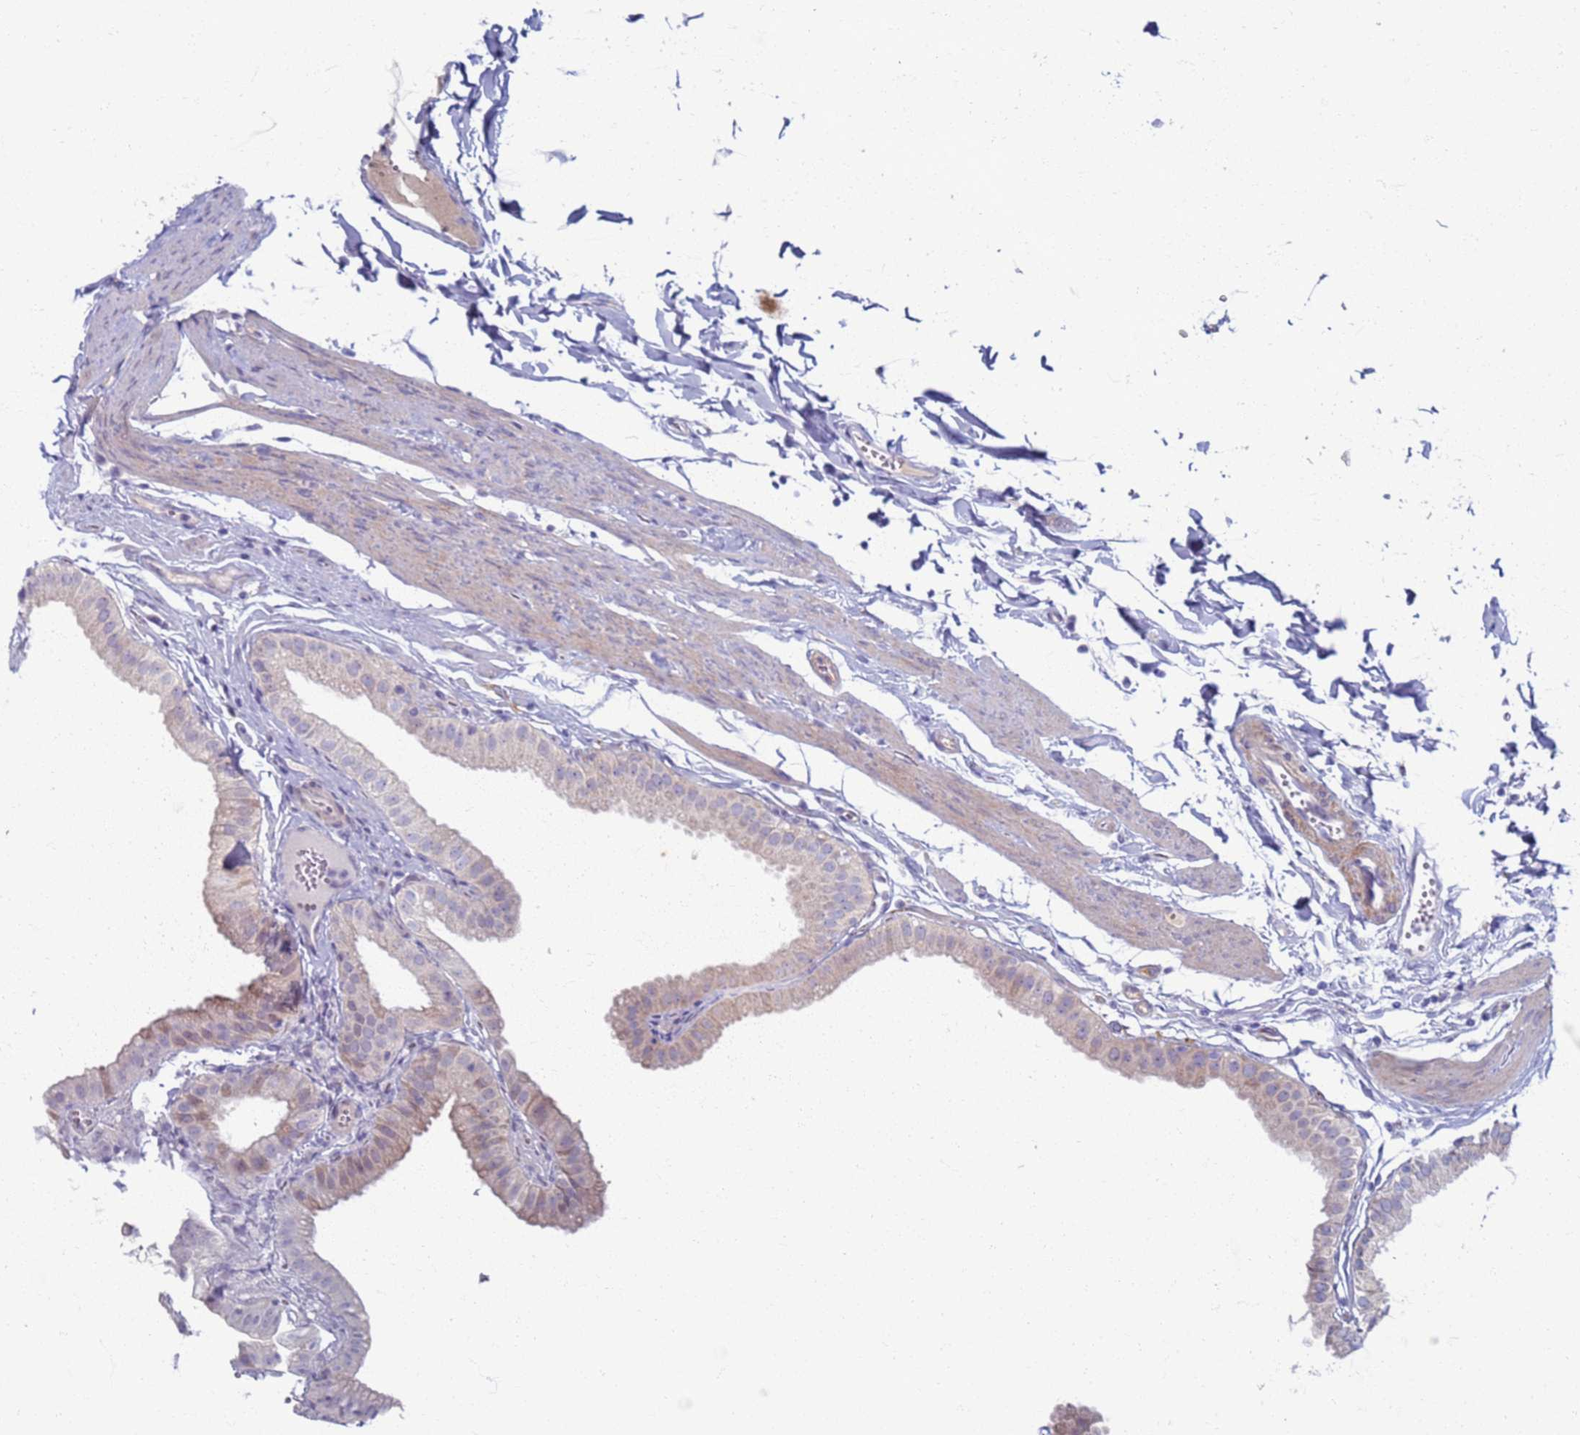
{"staining": {"intensity": "weak", "quantity": "<25%", "location": "cytoplasmic/membranous"}, "tissue": "gallbladder", "cell_type": "Glandular cells", "image_type": "normal", "snomed": [{"axis": "morphology", "description": "Normal tissue, NOS"}, {"axis": "topography", "description": "Gallbladder"}], "caption": "IHC micrograph of normal gallbladder: human gallbladder stained with DAB shows no significant protein expression in glandular cells. (DAB IHC, high magnification).", "gene": "CLCA2", "patient": {"sex": "female", "age": 61}}